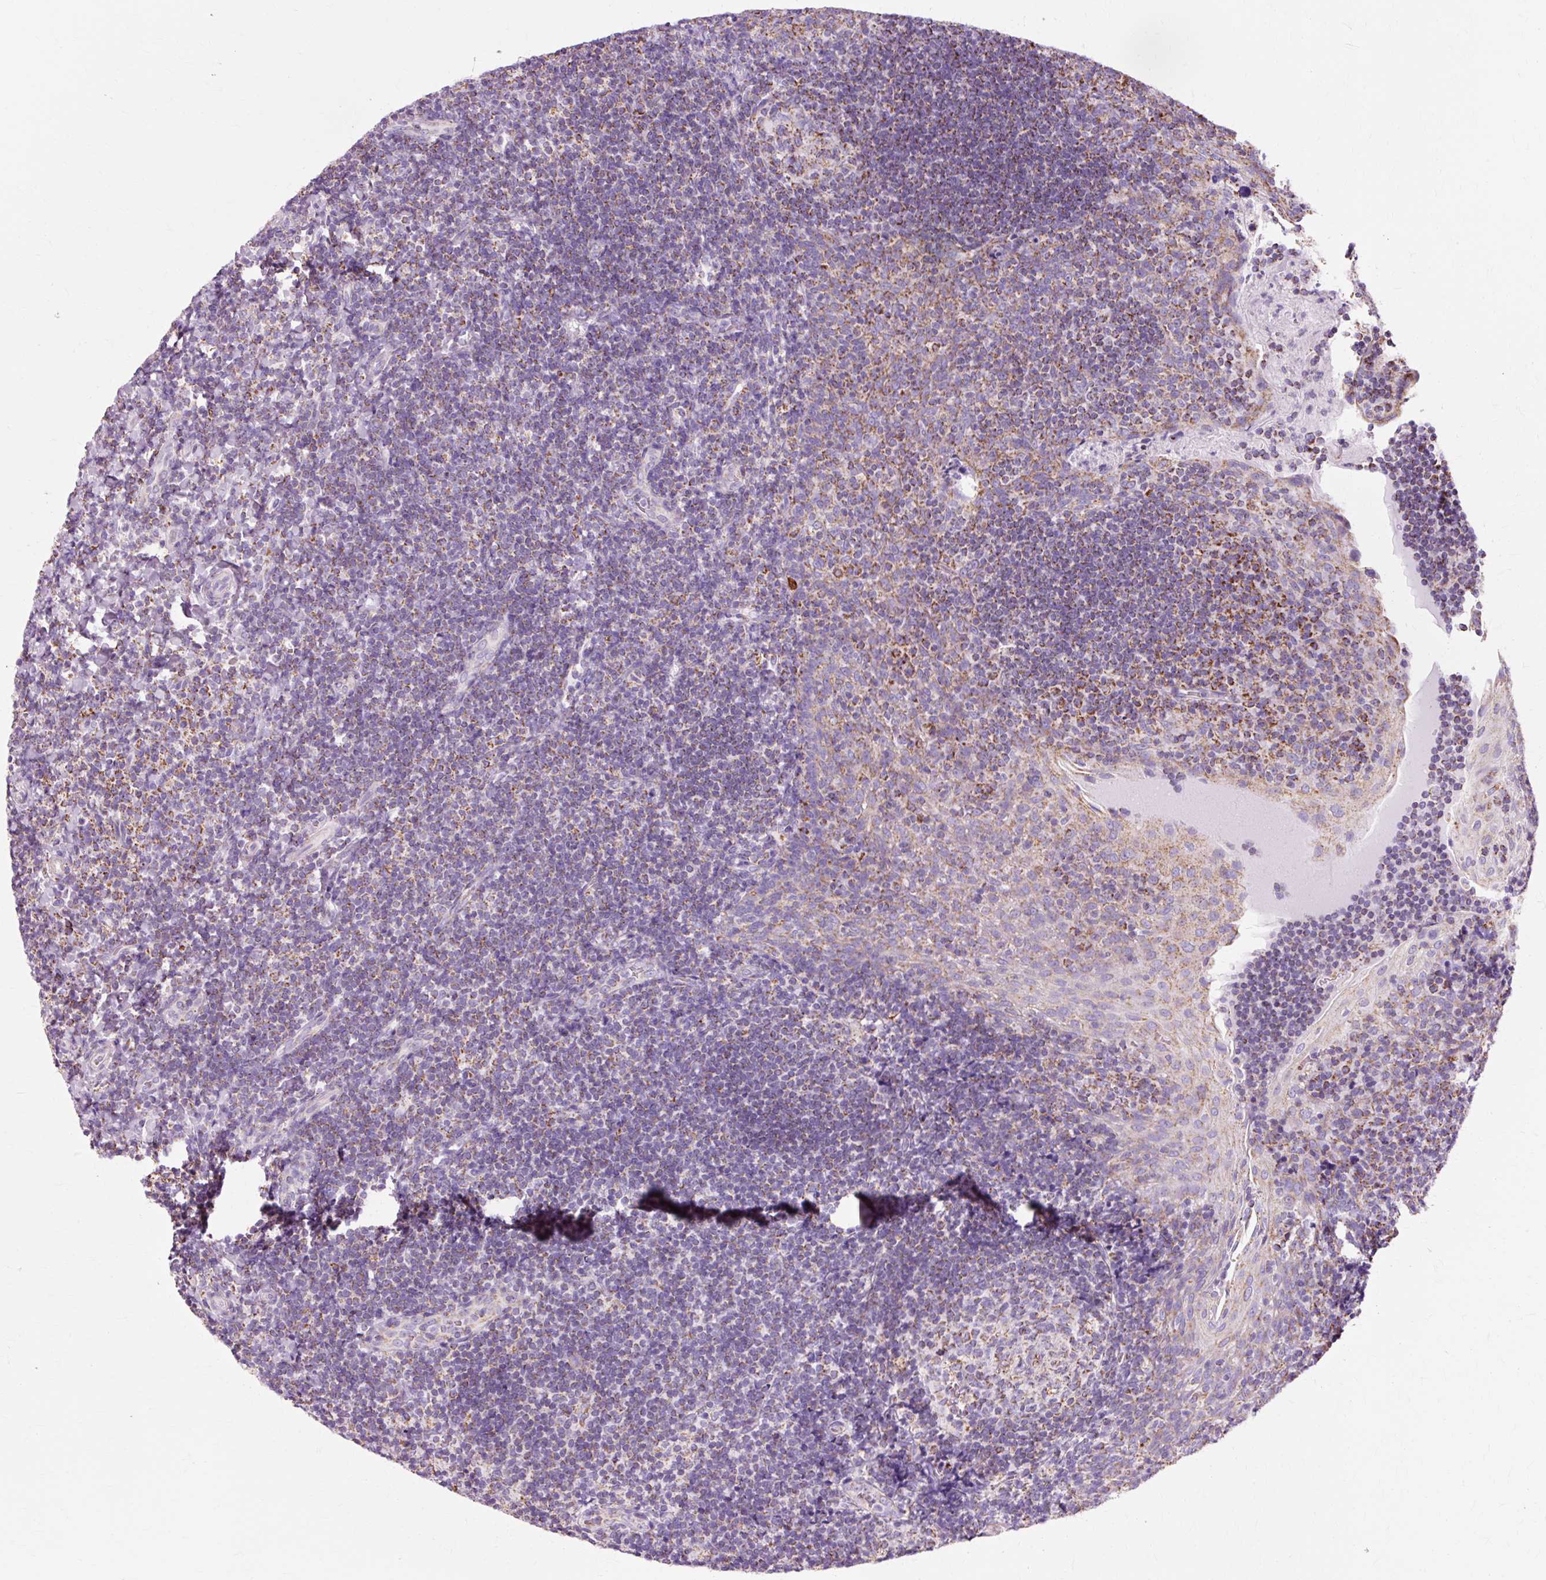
{"staining": {"intensity": "moderate", "quantity": "<25%", "location": "cytoplasmic/membranous"}, "tissue": "tonsil", "cell_type": "Germinal center cells", "image_type": "normal", "snomed": [{"axis": "morphology", "description": "Normal tissue, NOS"}, {"axis": "topography", "description": "Tonsil"}], "caption": "A histopathology image of tonsil stained for a protein demonstrates moderate cytoplasmic/membranous brown staining in germinal center cells.", "gene": "ATP5PO", "patient": {"sex": "male", "age": 17}}